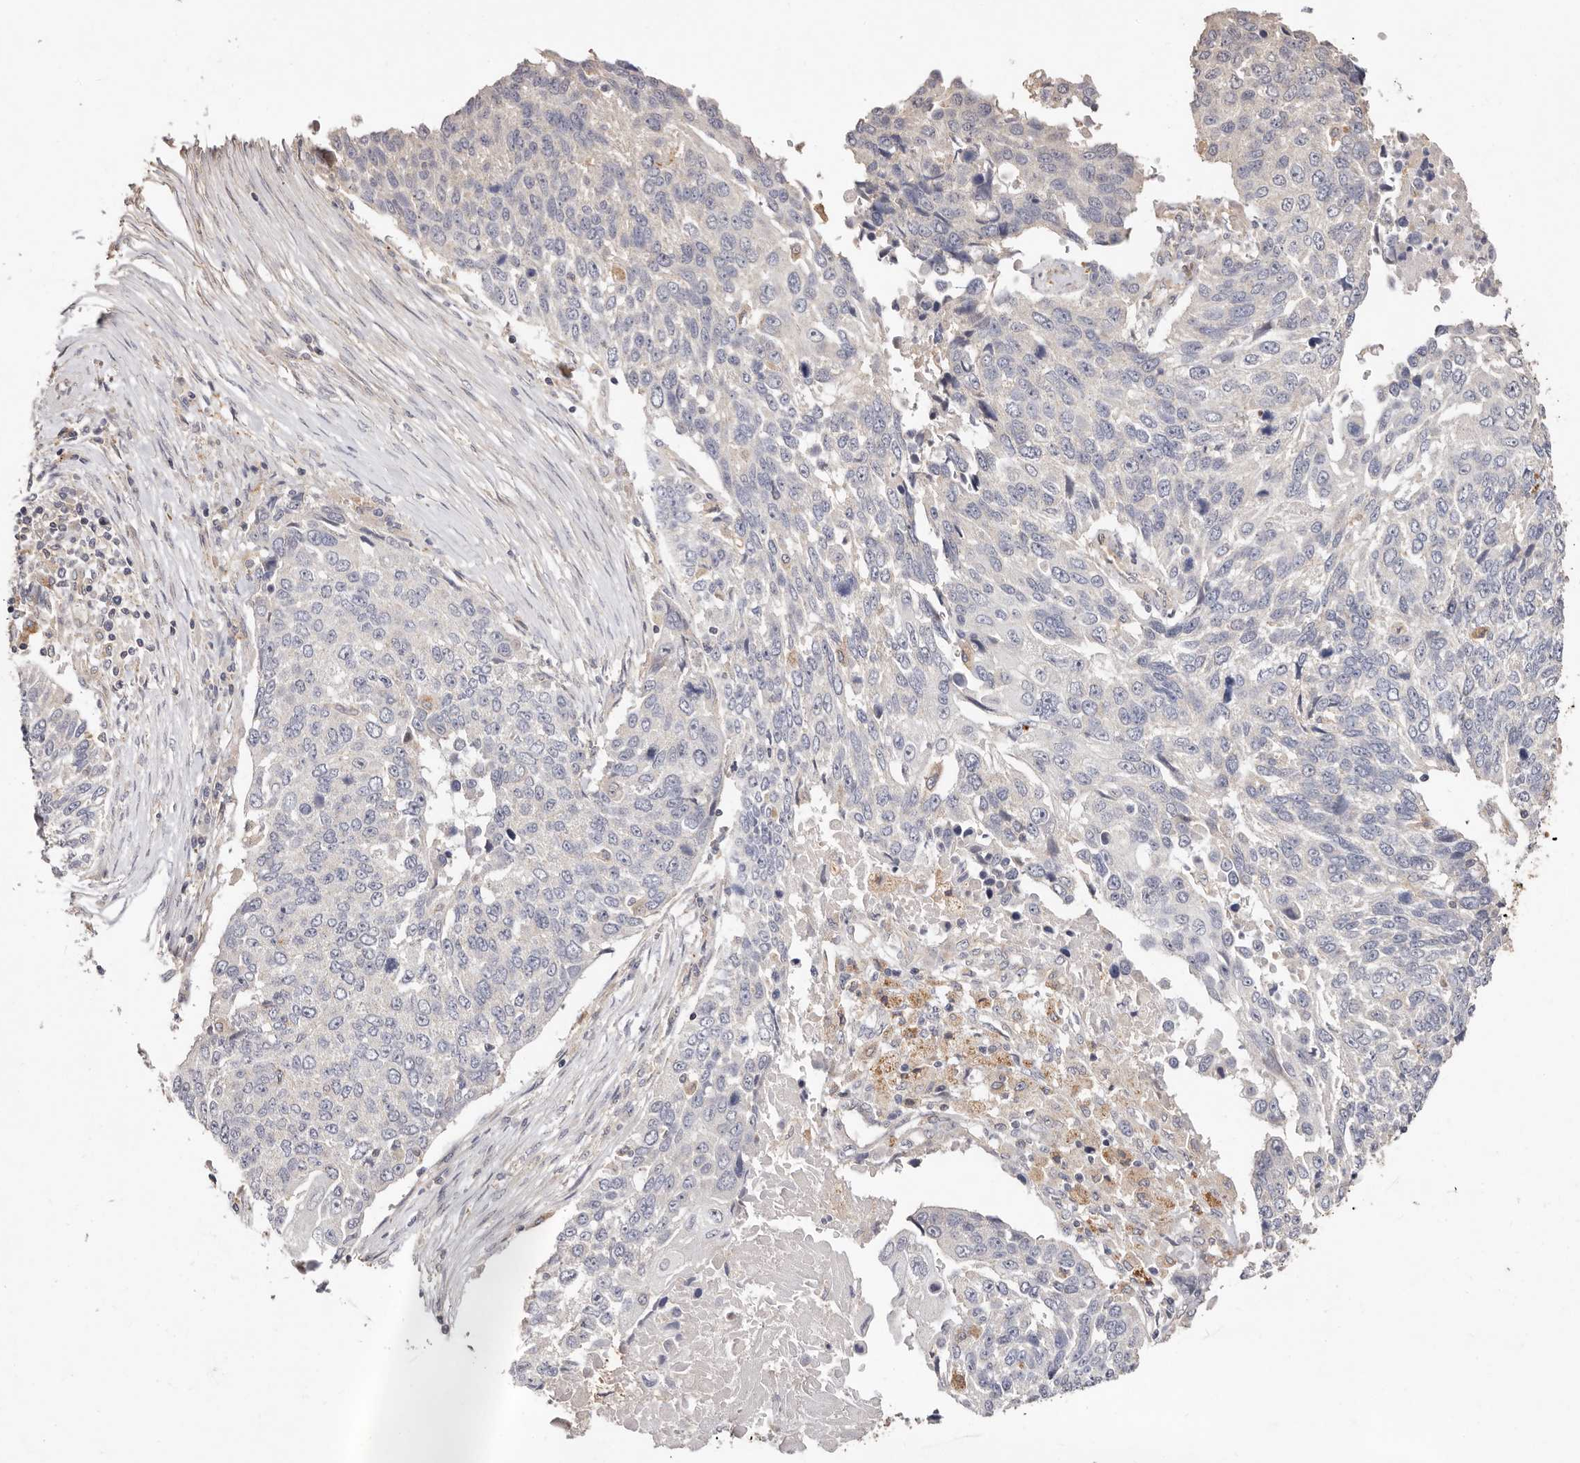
{"staining": {"intensity": "negative", "quantity": "none", "location": "none"}, "tissue": "lung cancer", "cell_type": "Tumor cells", "image_type": "cancer", "snomed": [{"axis": "morphology", "description": "Squamous cell carcinoma, NOS"}, {"axis": "topography", "description": "Lung"}], "caption": "High magnification brightfield microscopy of lung cancer (squamous cell carcinoma) stained with DAB (brown) and counterstained with hematoxylin (blue): tumor cells show no significant expression.", "gene": "THBS3", "patient": {"sex": "male", "age": 66}}